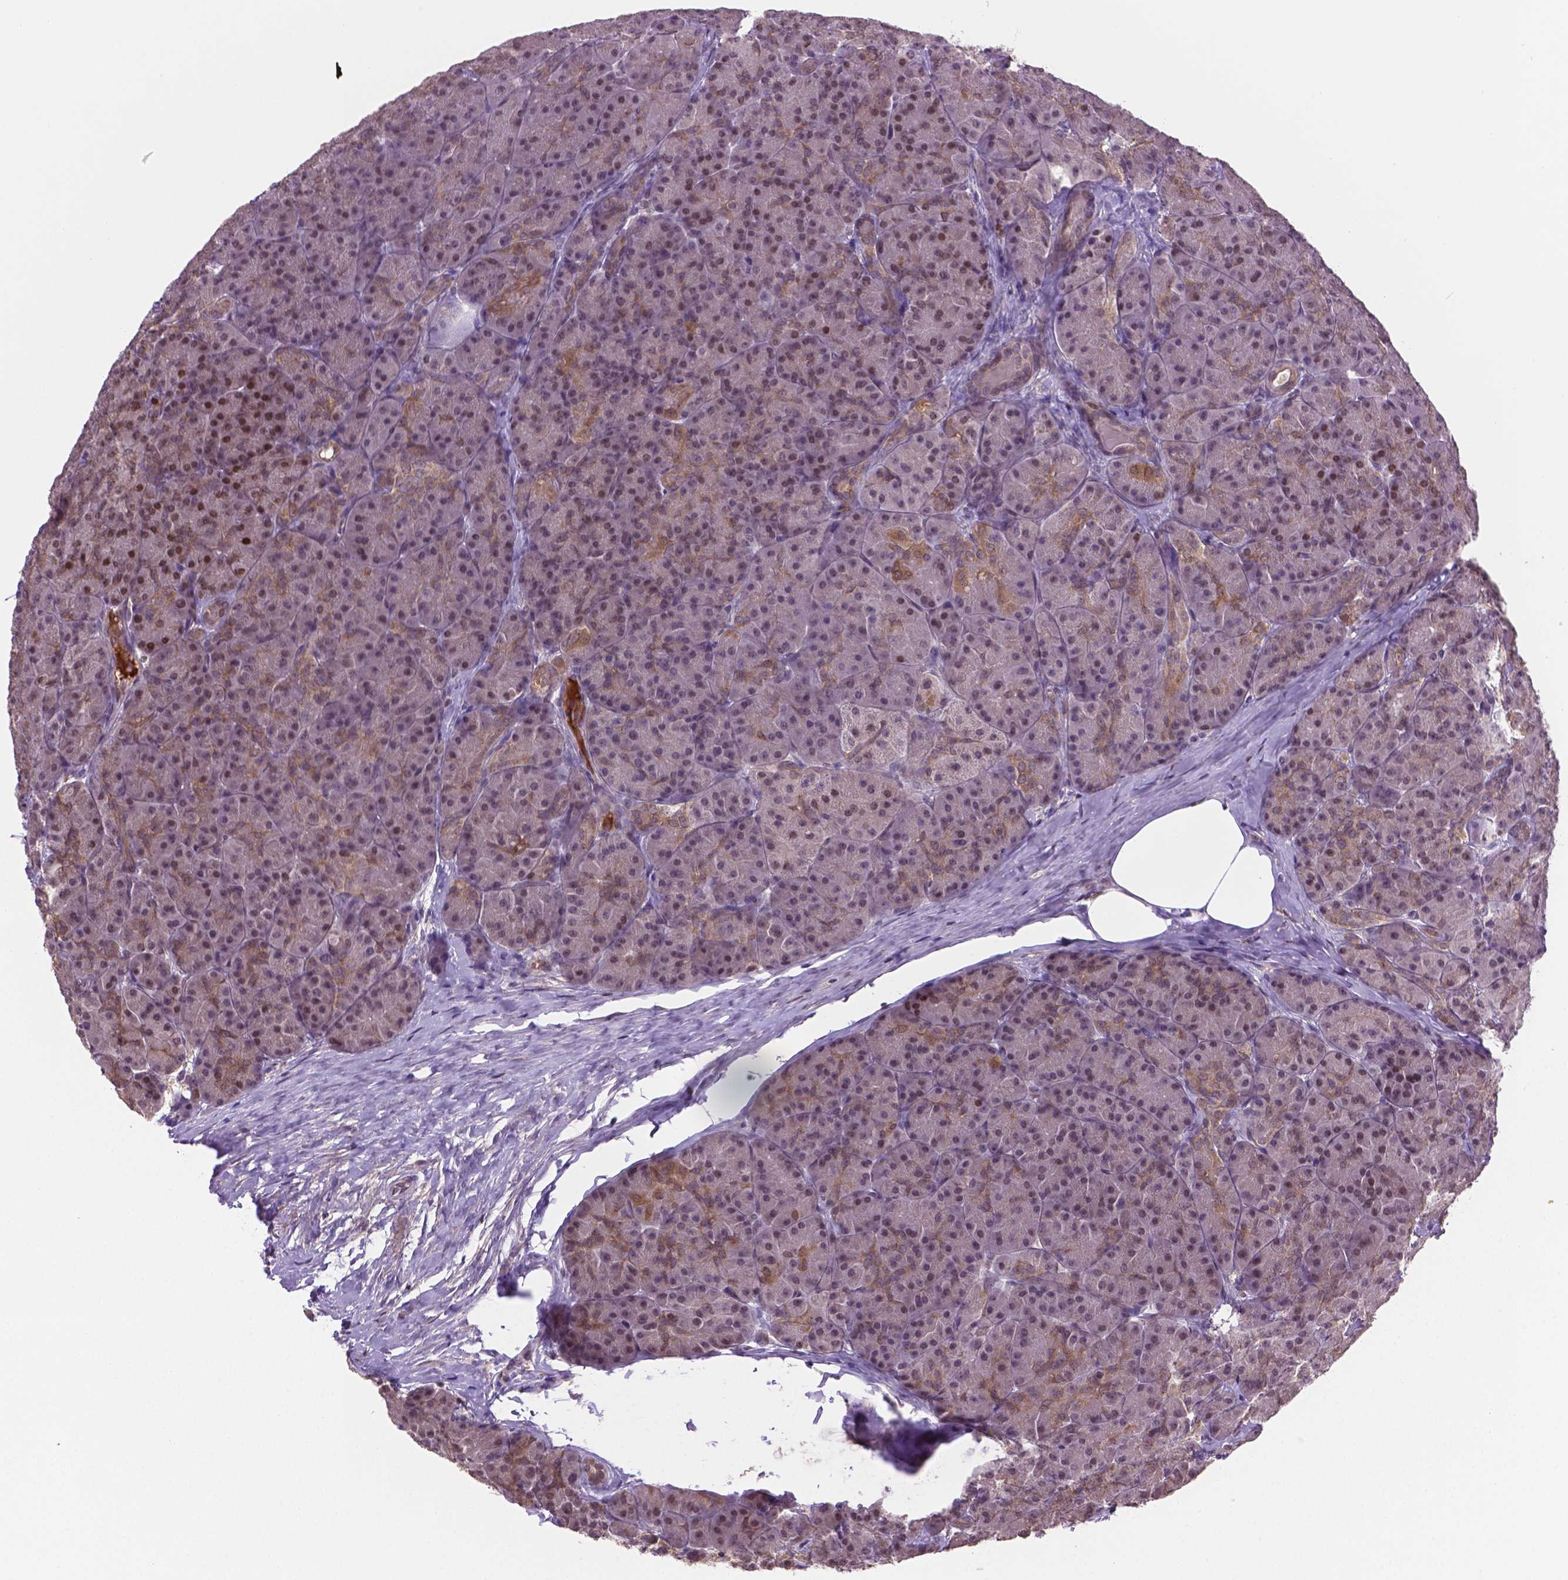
{"staining": {"intensity": "weak", "quantity": "25%-75%", "location": "cytoplasmic/membranous,nuclear"}, "tissue": "pancreas", "cell_type": "Exocrine glandular cells", "image_type": "normal", "snomed": [{"axis": "morphology", "description": "Normal tissue, NOS"}, {"axis": "topography", "description": "Pancreas"}], "caption": "The image reveals immunohistochemical staining of normal pancreas. There is weak cytoplasmic/membranous,nuclear expression is identified in approximately 25%-75% of exocrine glandular cells. (brown staining indicates protein expression, while blue staining denotes nuclei).", "gene": "ENSG00000289700", "patient": {"sex": "male", "age": 57}}